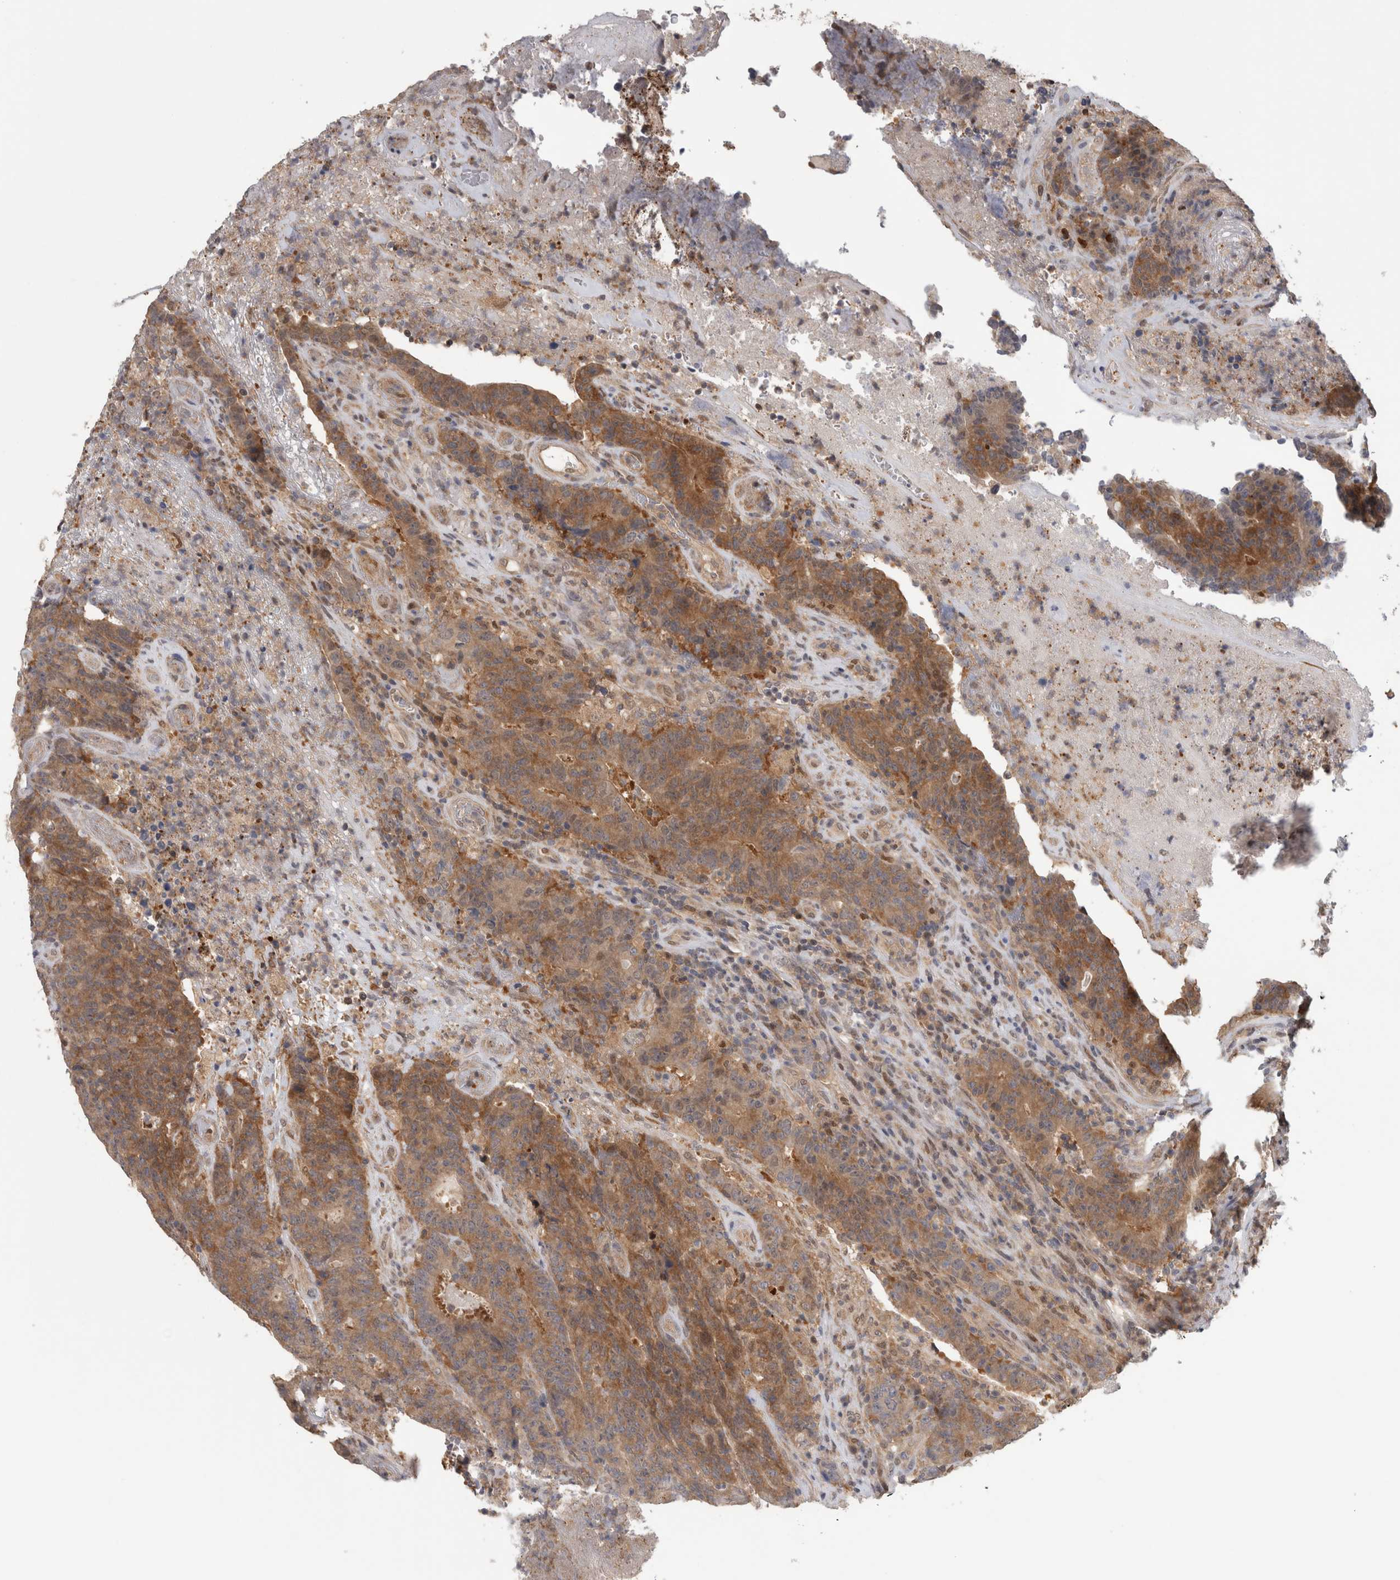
{"staining": {"intensity": "moderate", "quantity": ">75%", "location": "cytoplasmic/membranous"}, "tissue": "colorectal cancer", "cell_type": "Tumor cells", "image_type": "cancer", "snomed": [{"axis": "morphology", "description": "Normal tissue, NOS"}, {"axis": "morphology", "description": "Adenocarcinoma, NOS"}, {"axis": "topography", "description": "Colon"}], "caption": "Immunohistochemistry (IHC) image of adenocarcinoma (colorectal) stained for a protein (brown), which shows medium levels of moderate cytoplasmic/membranous positivity in approximately >75% of tumor cells.", "gene": "PIGP", "patient": {"sex": "female", "age": 75}}